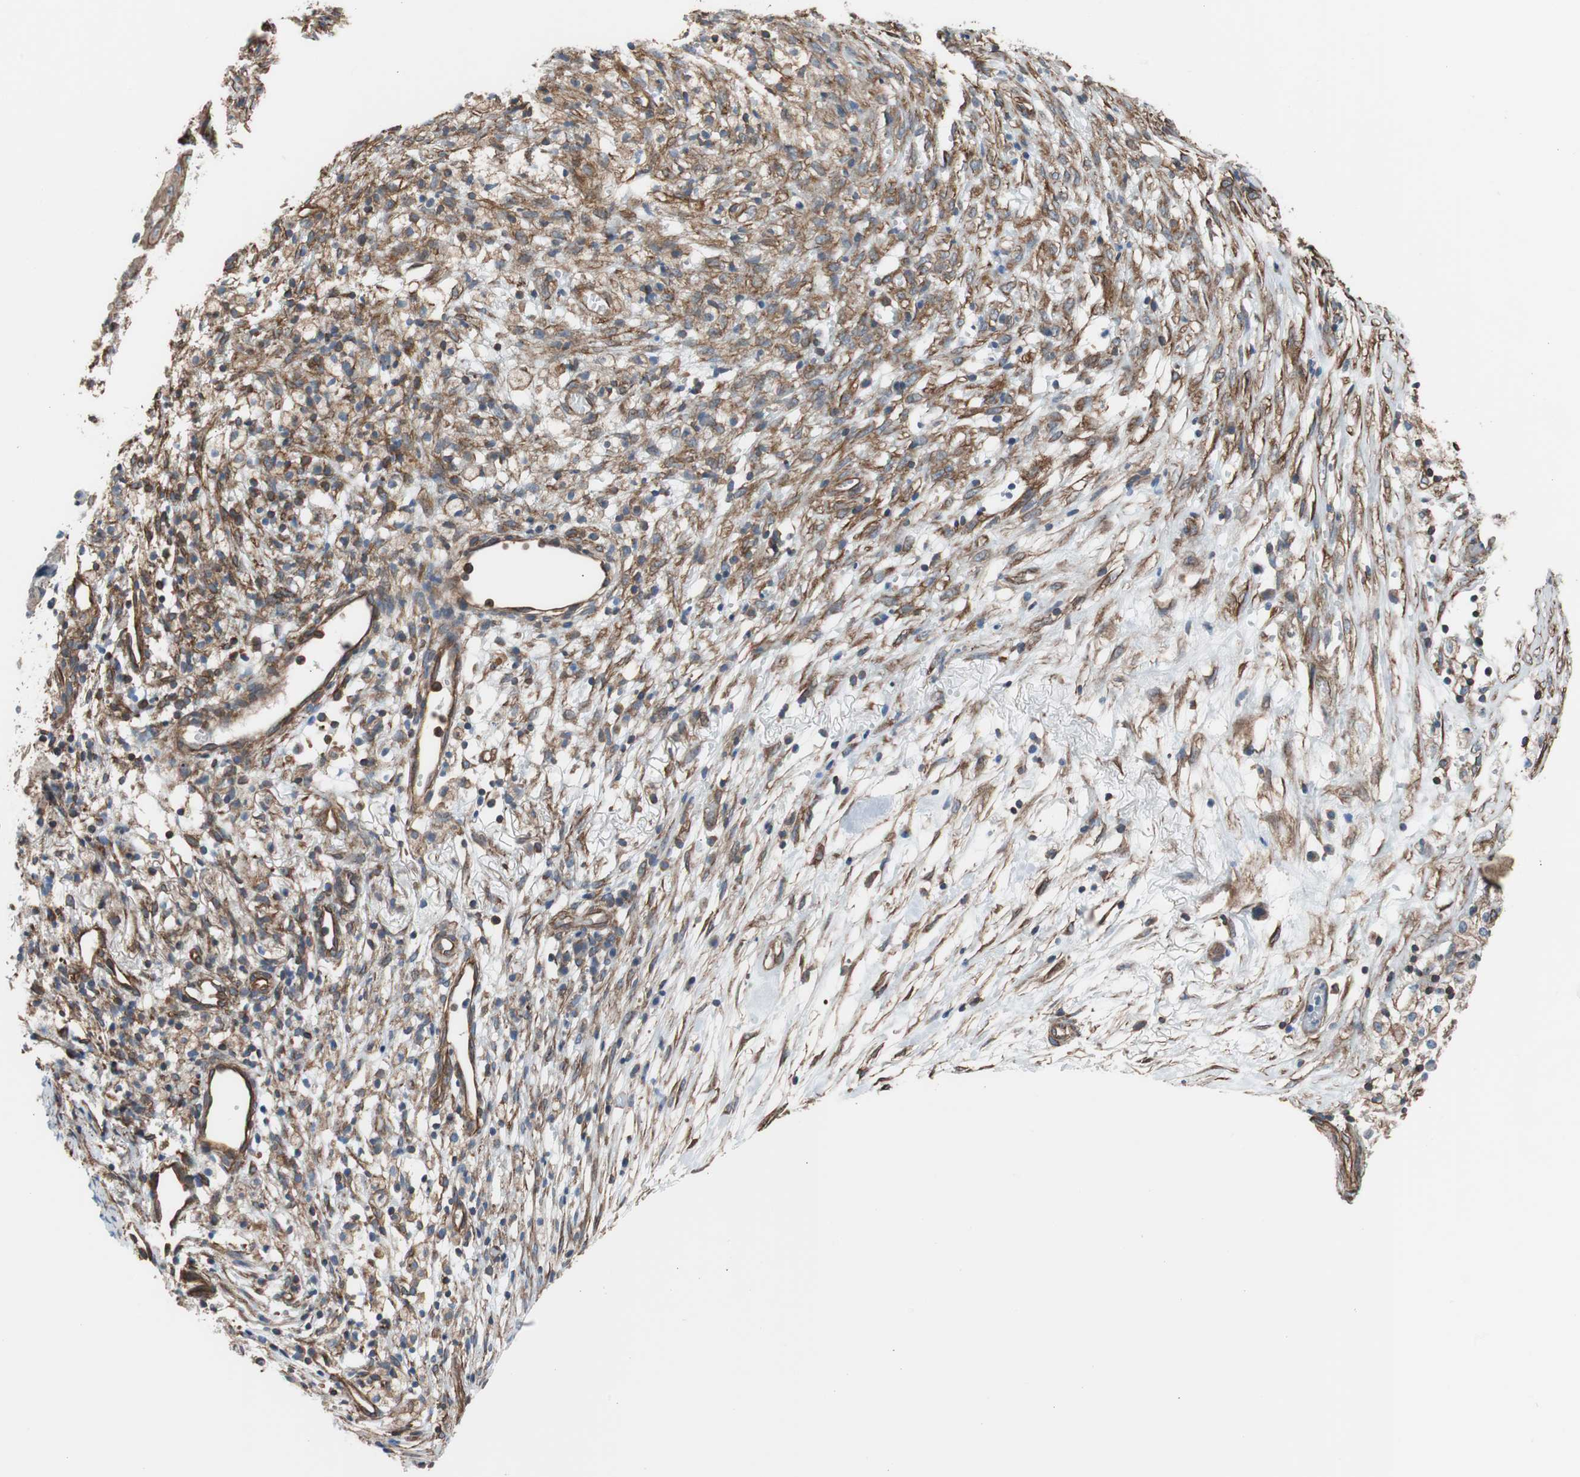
{"staining": {"intensity": "weak", "quantity": "25%-75%", "location": "cytoplasmic/membranous"}, "tissue": "ovarian cancer", "cell_type": "Tumor cells", "image_type": "cancer", "snomed": [{"axis": "morphology", "description": "Carcinoma, endometroid"}, {"axis": "topography", "description": "Ovary"}], "caption": "A micrograph of endometroid carcinoma (ovarian) stained for a protein exhibits weak cytoplasmic/membranous brown staining in tumor cells. The staining is performed using DAB (3,3'-diaminobenzidine) brown chromogen to label protein expression. The nuclei are counter-stained blue using hematoxylin.", "gene": "KIF3B", "patient": {"sex": "female", "age": 42}}